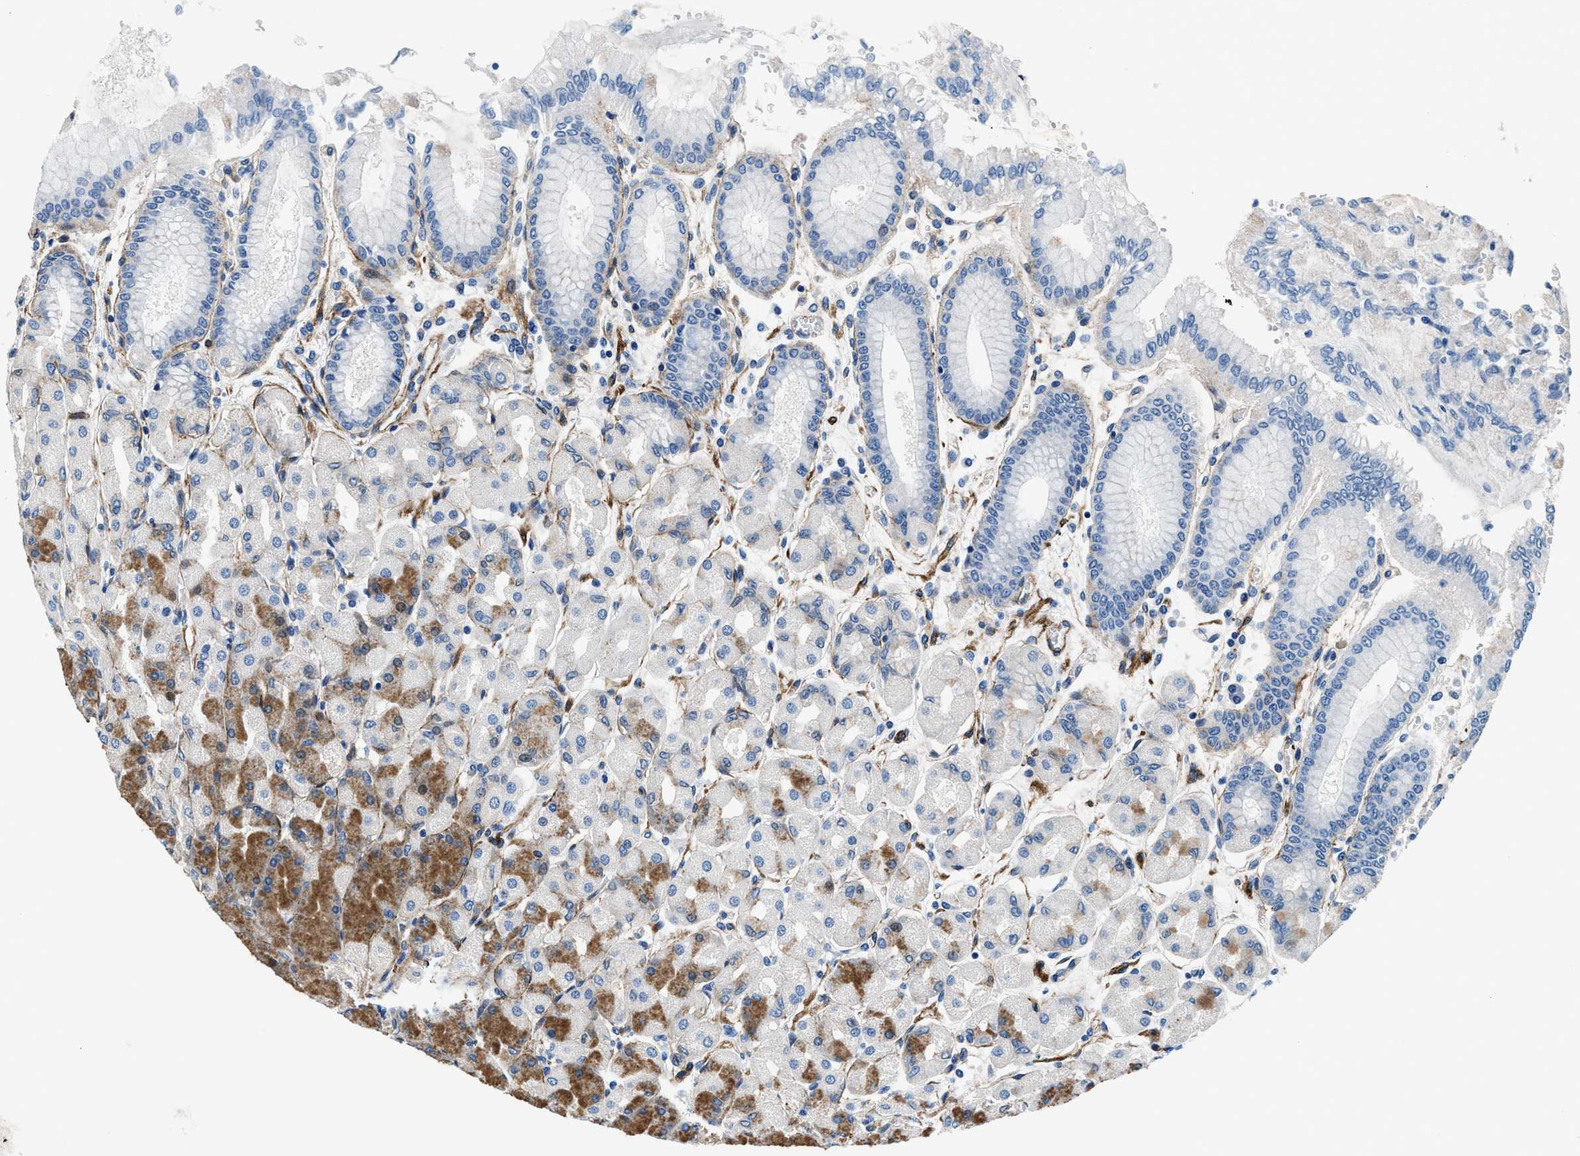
{"staining": {"intensity": "moderate", "quantity": "25%-75%", "location": "cytoplasmic/membranous"}, "tissue": "stomach", "cell_type": "Glandular cells", "image_type": "normal", "snomed": [{"axis": "morphology", "description": "Normal tissue, NOS"}, {"axis": "topography", "description": "Stomach, upper"}], "caption": "This is a micrograph of immunohistochemistry staining of unremarkable stomach, which shows moderate staining in the cytoplasmic/membranous of glandular cells.", "gene": "DAG1", "patient": {"sex": "female", "age": 56}}